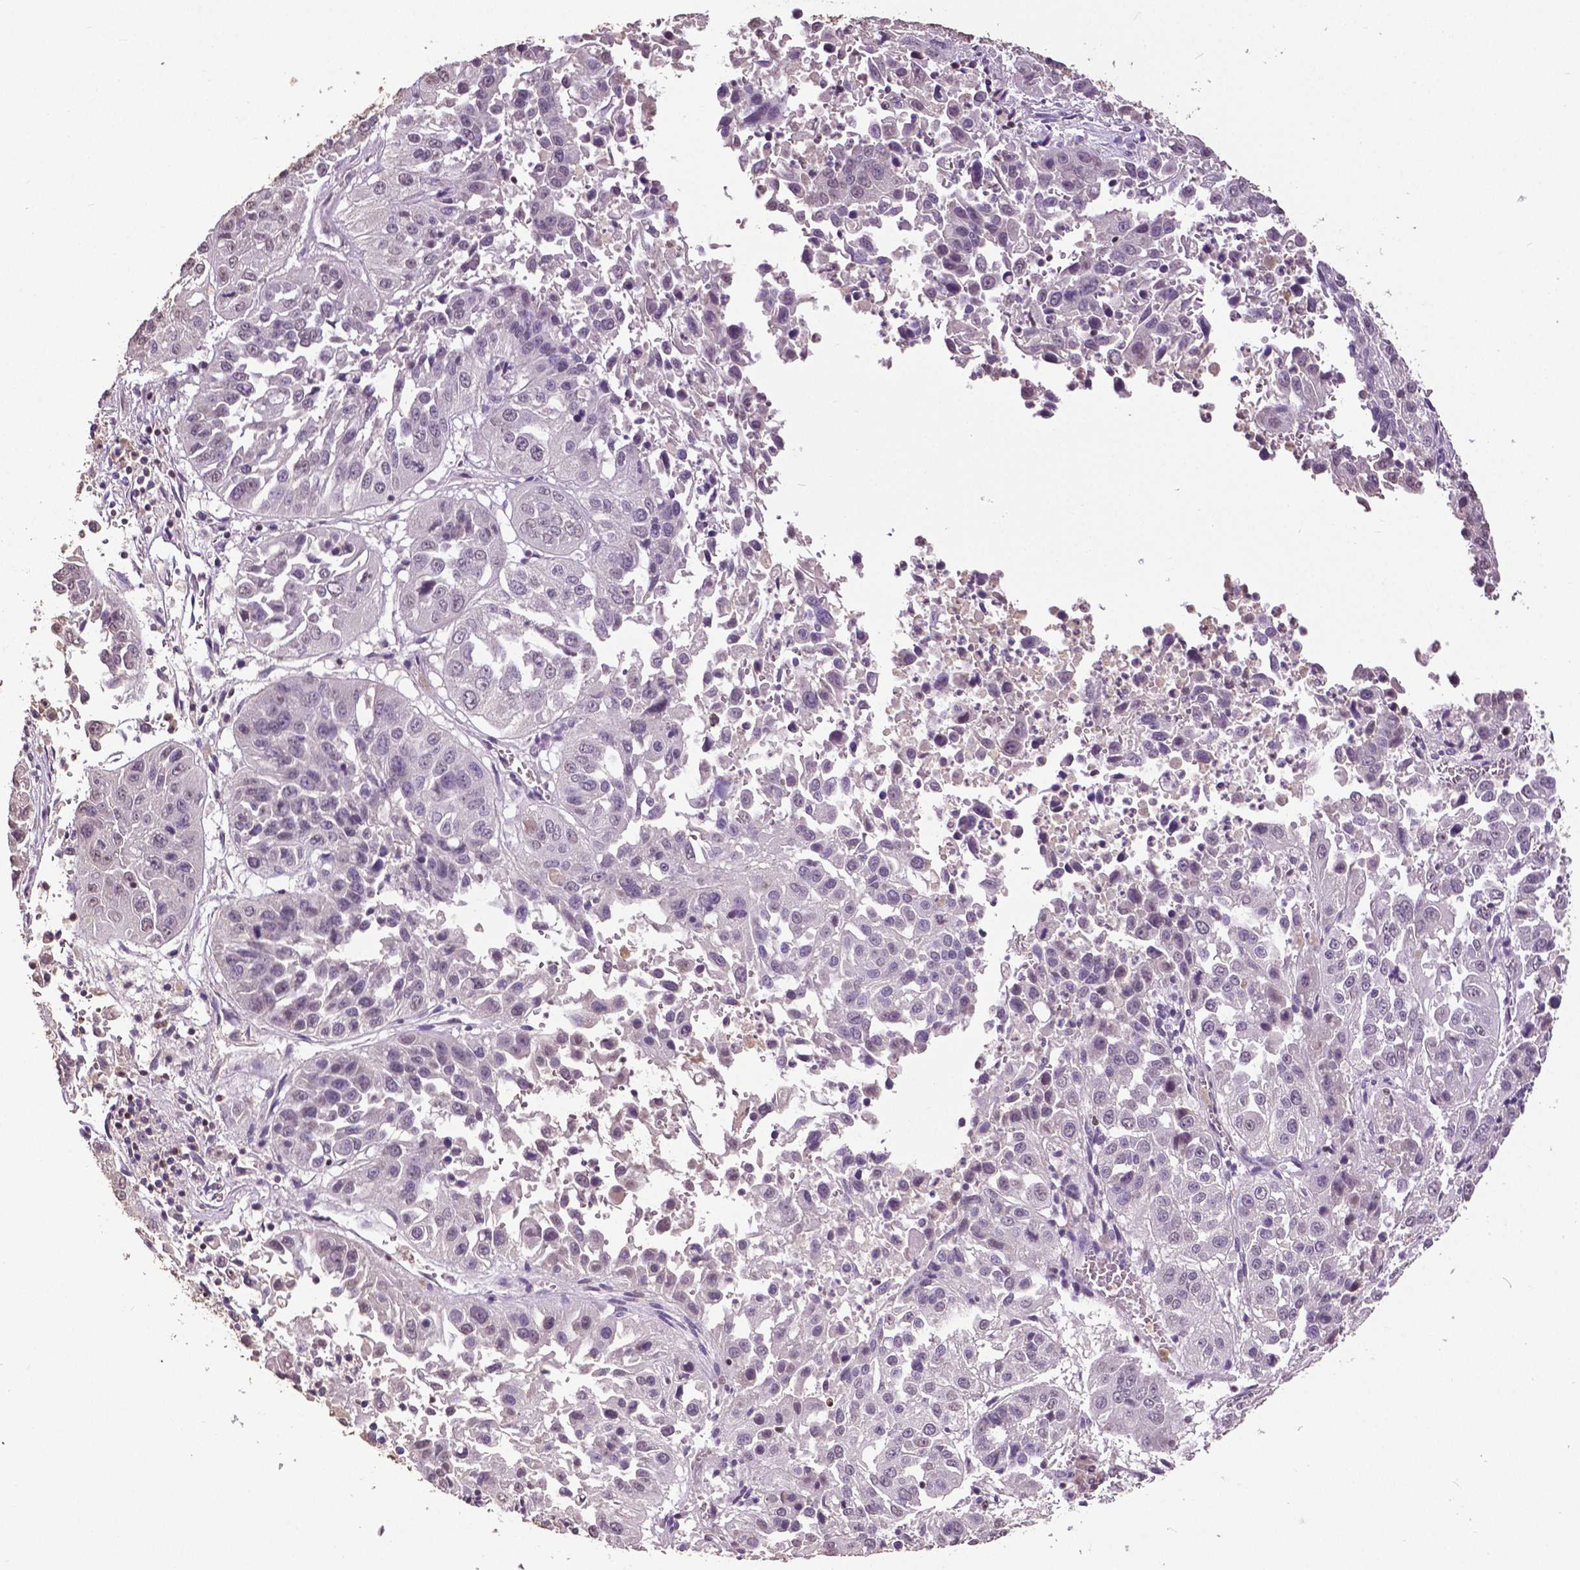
{"staining": {"intensity": "negative", "quantity": "none", "location": "none"}, "tissue": "lung cancer", "cell_type": "Tumor cells", "image_type": "cancer", "snomed": [{"axis": "morphology", "description": "Squamous cell carcinoma, NOS"}, {"axis": "topography", "description": "Lung"}], "caption": "Lung cancer was stained to show a protein in brown. There is no significant staining in tumor cells. Brightfield microscopy of immunohistochemistry (IHC) stained with DAB (3,3'-diaminobenzidine) (brown) and hematoxylin (blue), captured at high magnification.", "gene": "RUNX3", "patient": {"sex": "female", "age": 61}}